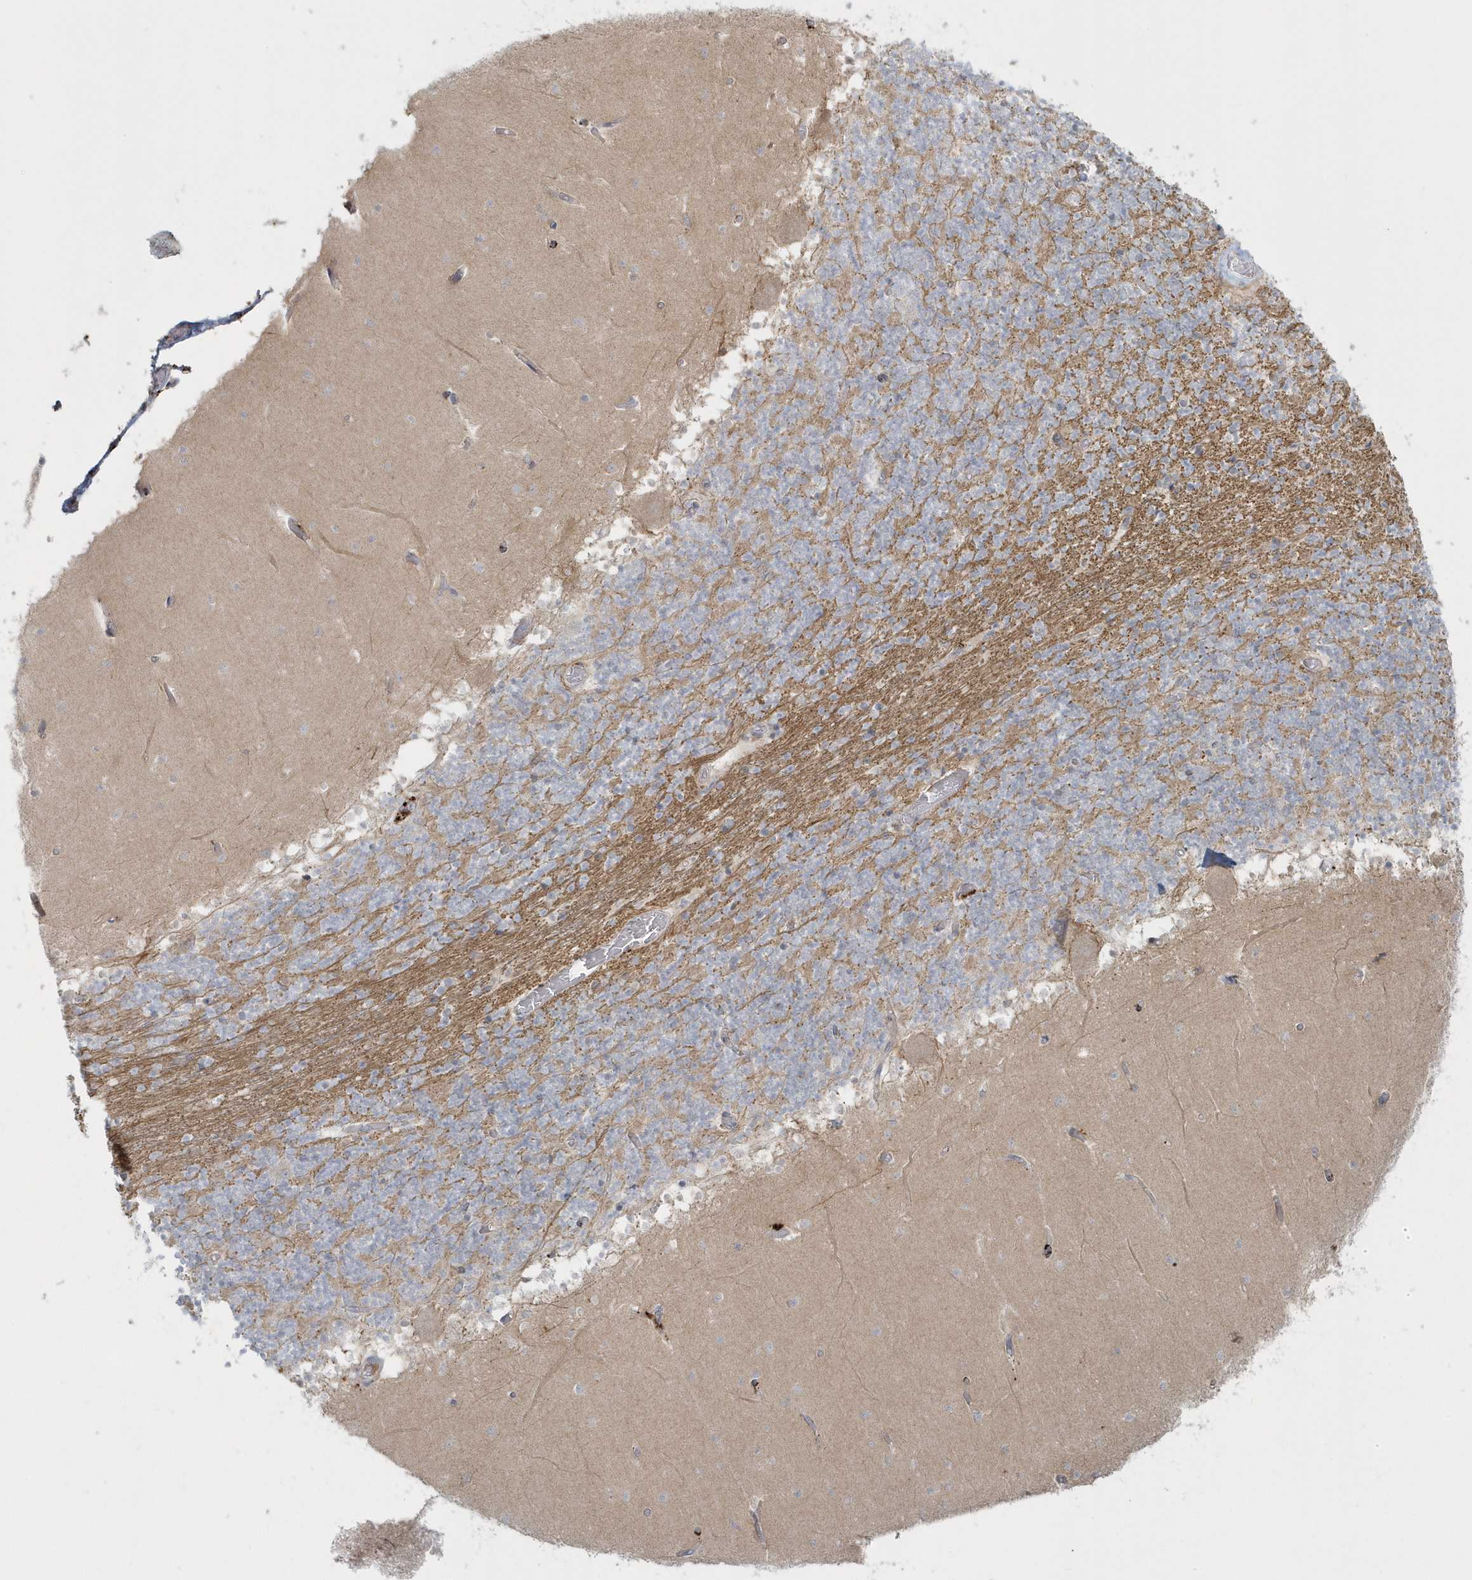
{"staining": {"intensity": "moderate", "quantity": "25%-75%", "location": "cytoplasmic/membranous"}, "tissue": "cerebellum", "cell_type": "Cells in granular layer", "image_type": "normal", "snomed": [{"axis": "morphology", "description": "Normal tissue, NOS"}, {"axis": "topography", "description": "Cerebellum"}], "caption": "Moderate cytoplasmic/membranous protein staining is seen in about 25%-75% of cells in granular layer in cerebellum.", "gene": "BLTP3A", "patient": {"sex": "female", "age": 28}}